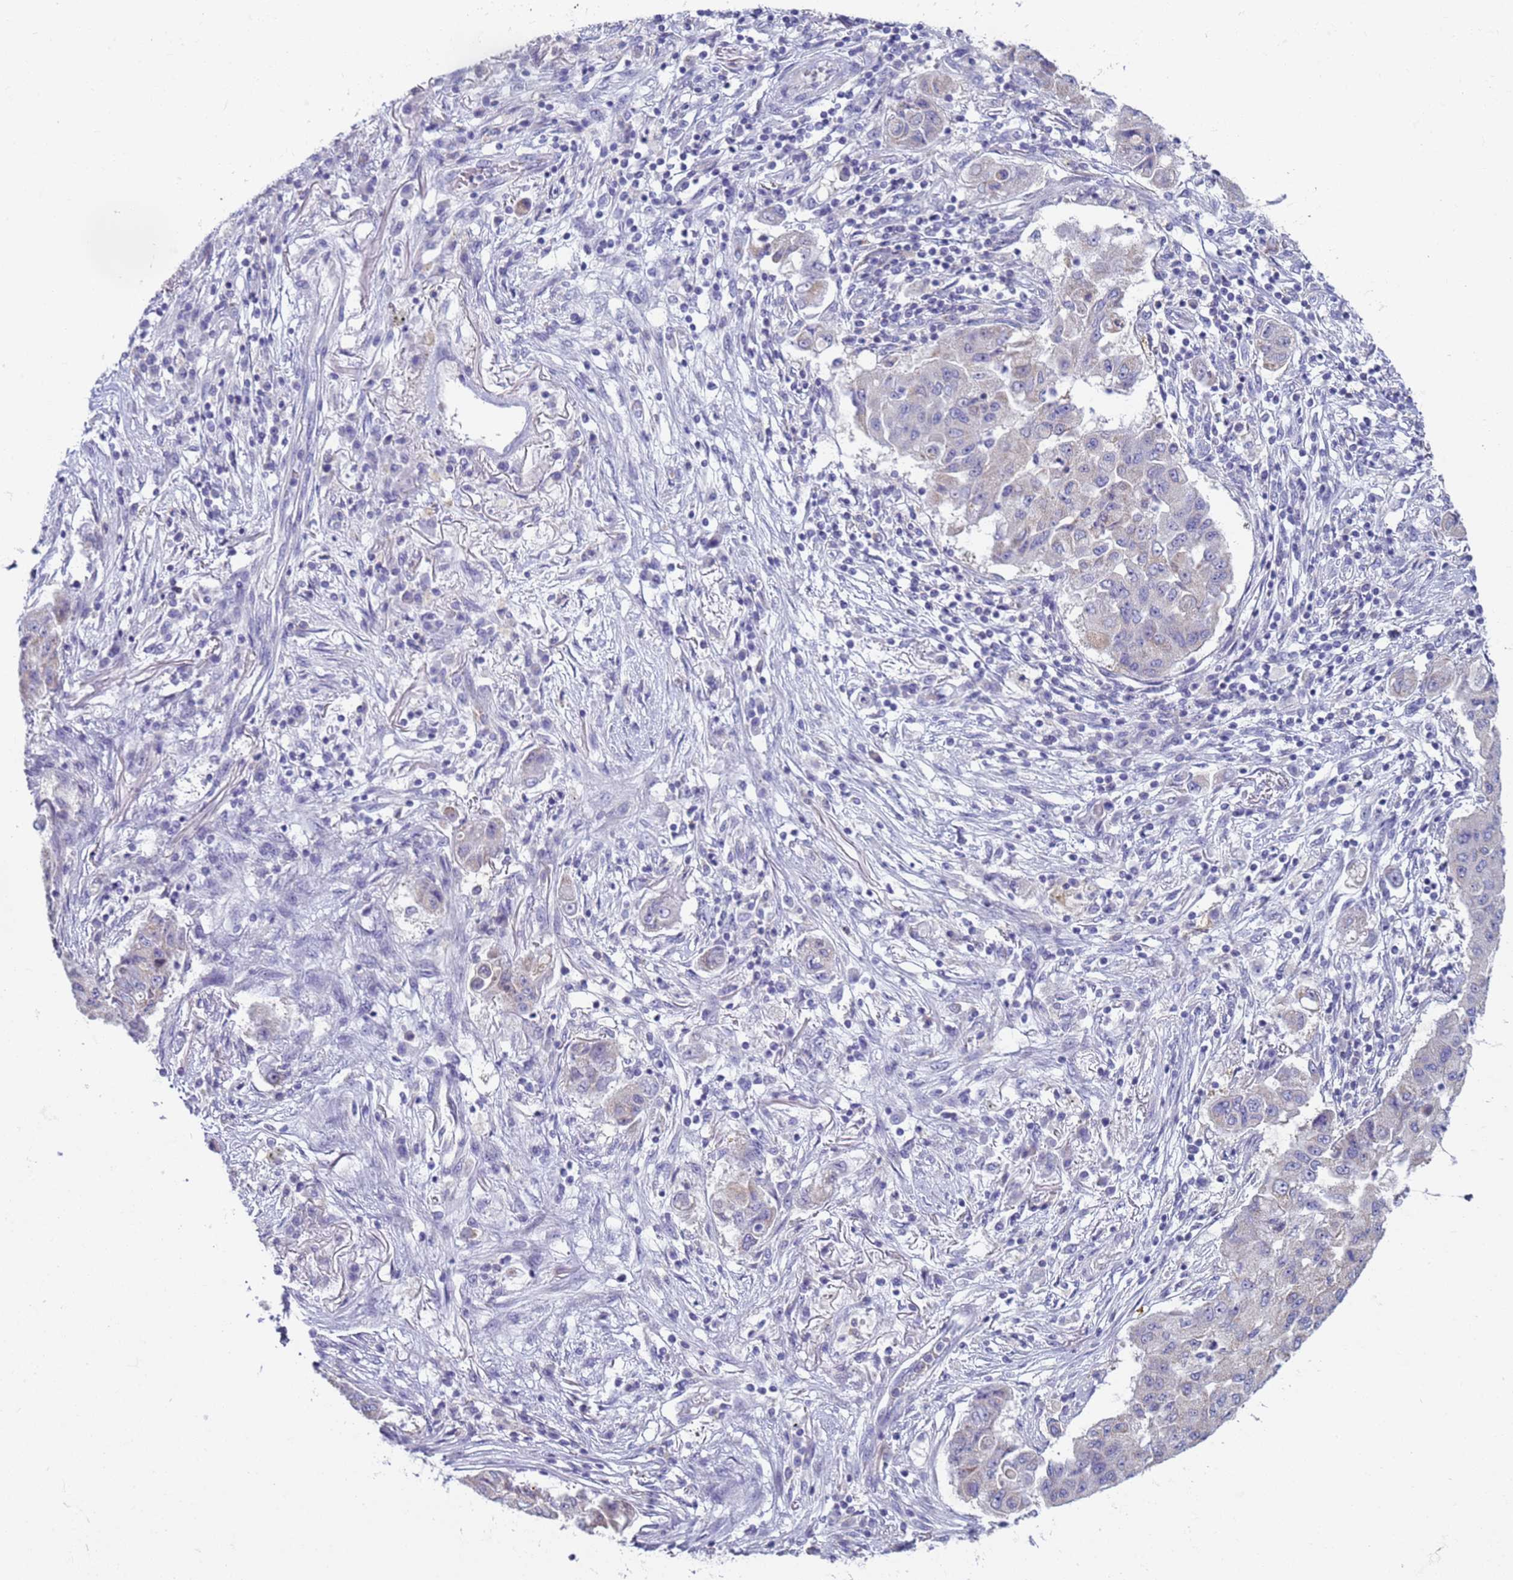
{"staining": {"intensity": "negative", "quantity": "none", "location": "none"}, "tissue": "lung cancer", "cell_type": "Tumor cells", "image_type": "cancer", "snomed": [{"axis": "morphology", "description": "Squamous cell carcinoma, NOS"}, {"axis": "topography", "description": "Lung"}], "caption": "The image exhibits no staining of tumor cells in squamous cell carcinoma (lung). (IHC, brightfield microscopy, high magnification).", "gene": "CR1", "patient": {"sex": "male", "age": 74}}